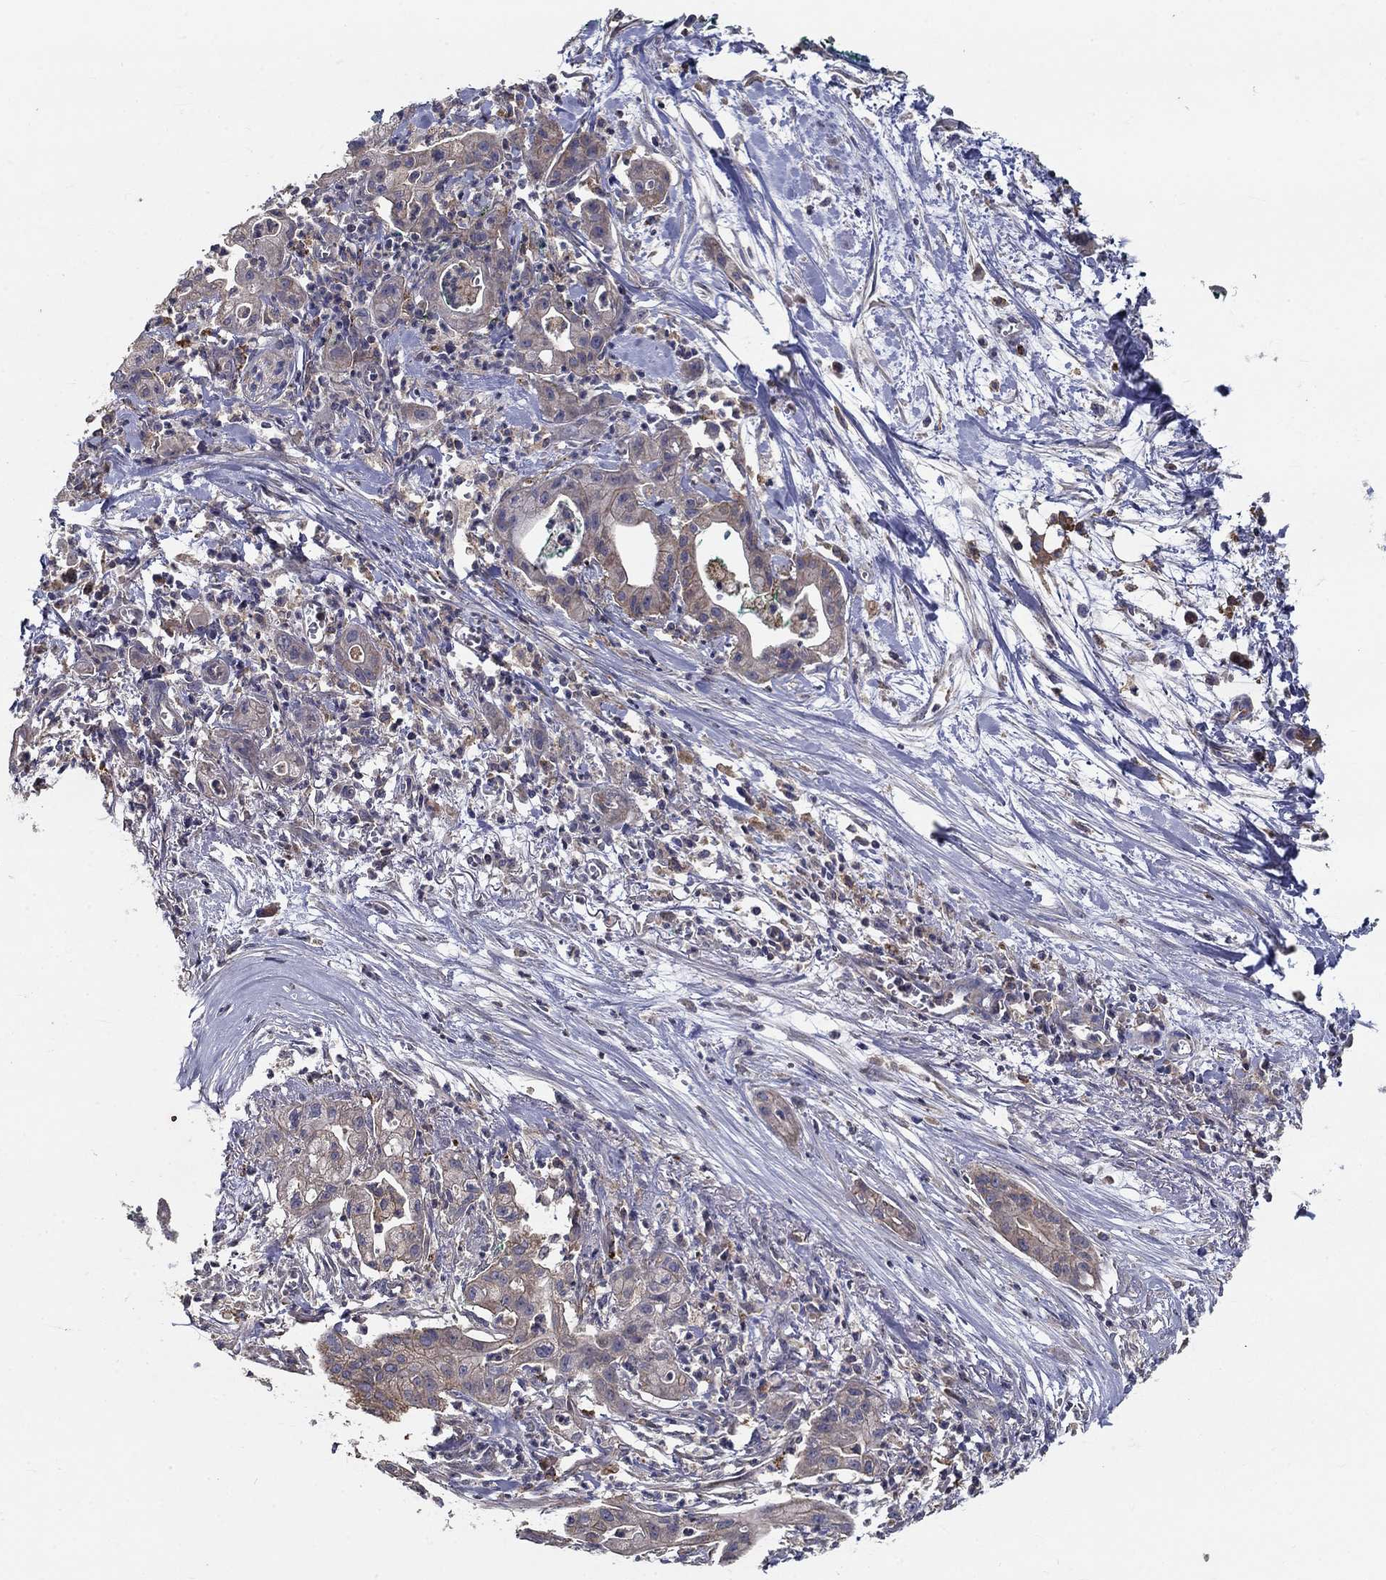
{"staining": {"intensity": "weak", "quantity": "<25%", "location": "cytoplasmic/membranous"}, "tissue": "pancreatic cancer", "cell_type": "Tumor cells", "image_type": "cancer", "snomed": [{"axis": "morphology", "description": "Normal tissue, NOS"}, {"axis": "morphology", "description": "Adenocarcinoma, NOS"}, {"axis": "topography", "description": "Lymph node"}, {"axis": "topography", "description": "Pancreas"}], "caption": "This is a photomicrograph of immunohistochemistry staining of pancreatic cancer, which shows no expression in tumor cells.", "gene": "ALDH4A1", "patient": {"sex": "female", "age": 58}}